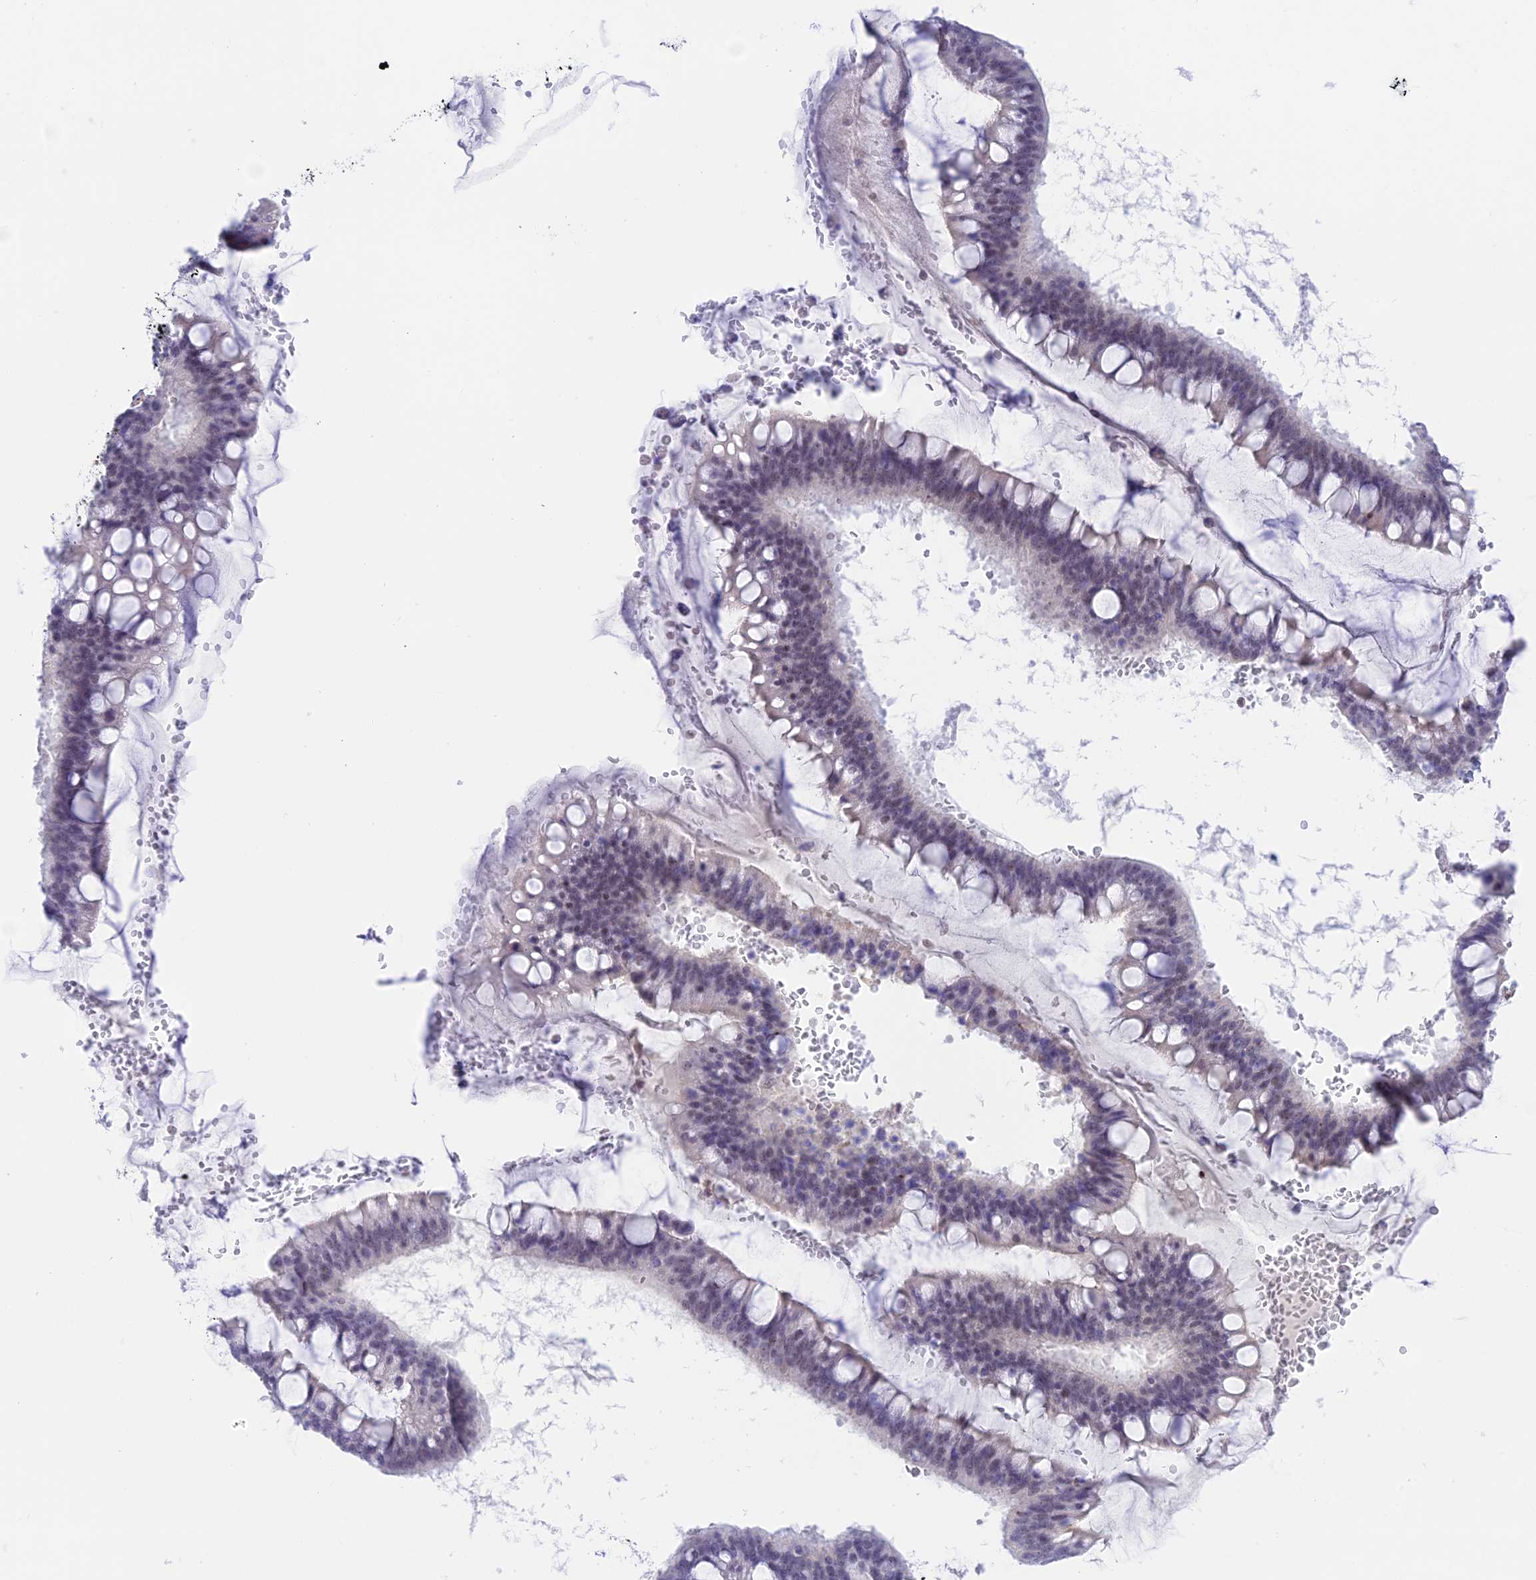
{"staining": {"intensity": "negative", "quantity": "none", "location": "none"}, "tissue": "ovarian cancer", "cell_type": "Tumor cells", "image_type": "cancer", "snomed": [{"axis": "morphology", "description": "Cystadenocarcinoma, mucinous, NOS"}, {"axis": "topography", "description": "Ovary"}], "caption": "IHC histopathology image of neoplastic tissue: ovarian cancer (mucinous cystadenocarcinoma) stained with DAB demonstrates no significant protein expression in tumor cells.", "gene": "ZNF652", "patient": {"sex": "female", "age": 73}}